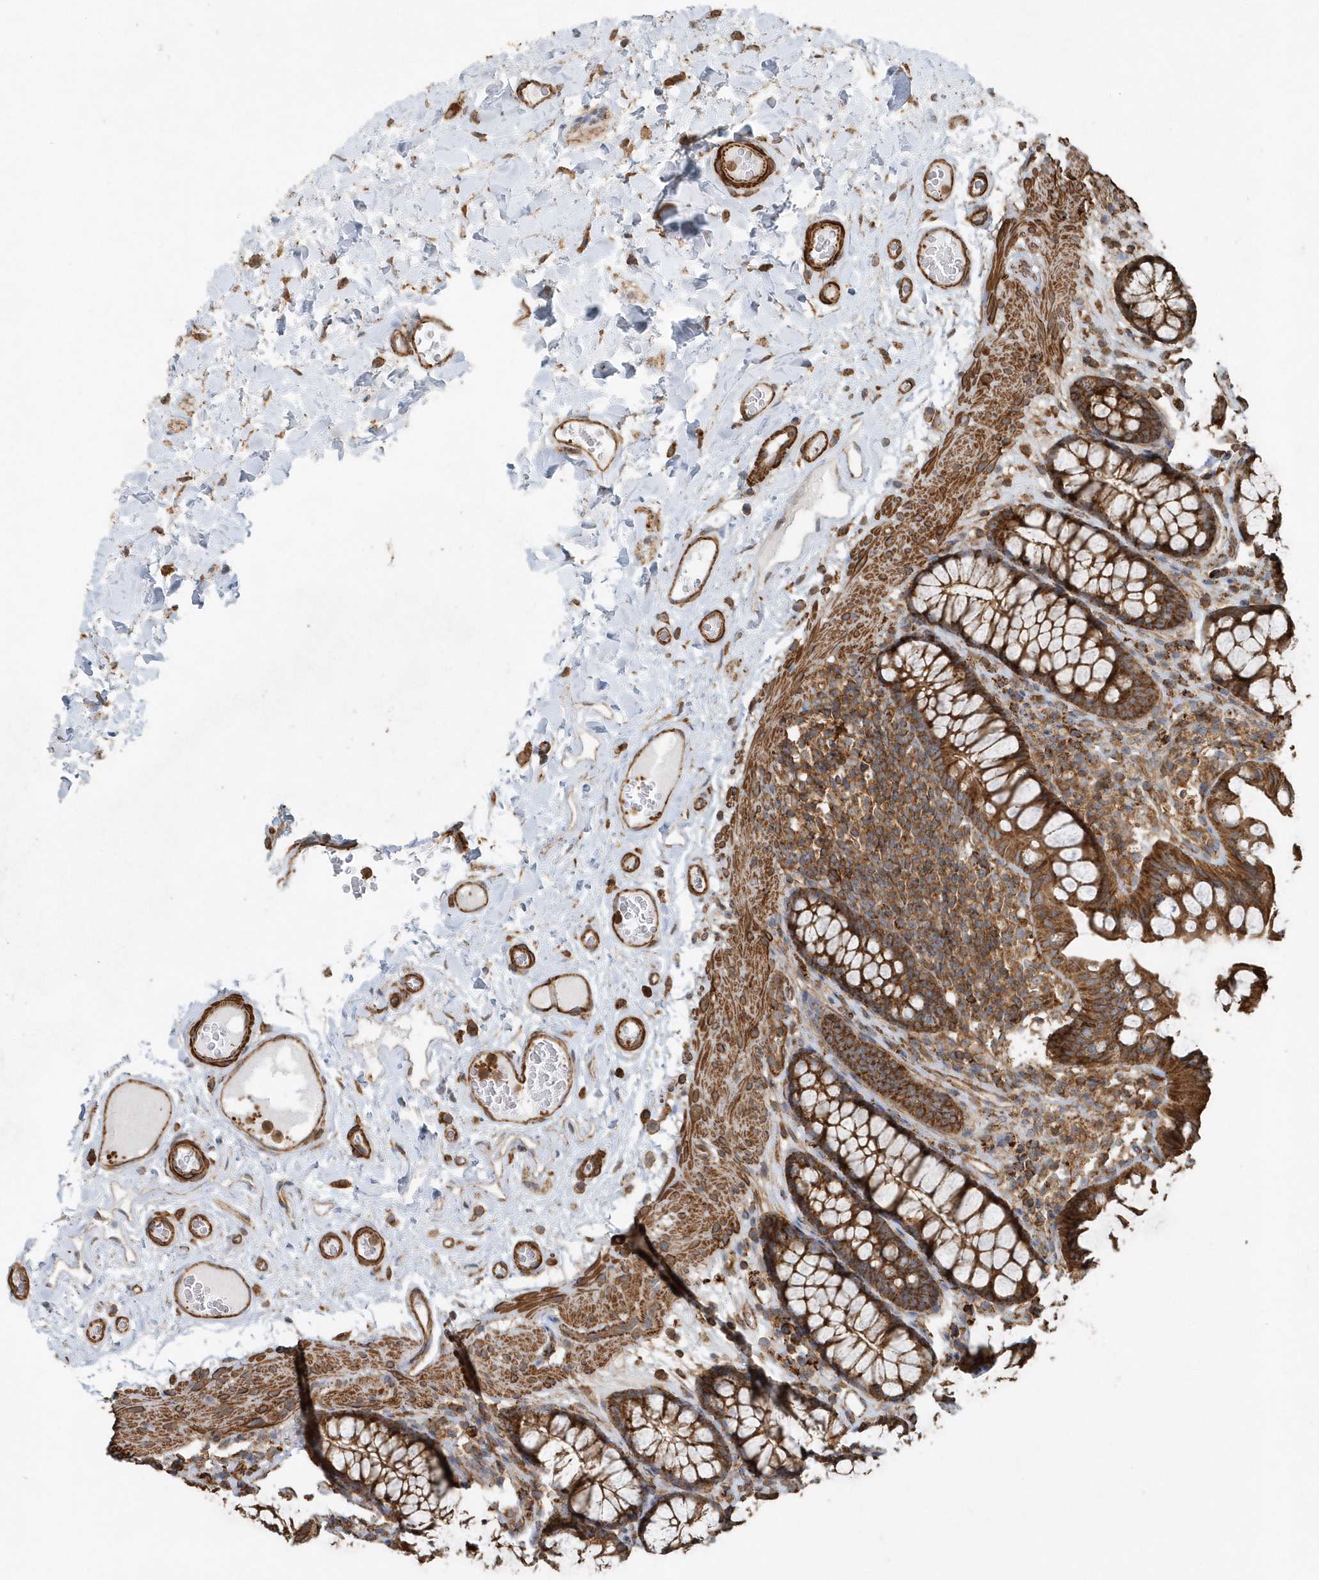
{"staining": {"intensity": "strong", "quantity": ">75%", "location": "cytoplasmic/membranous"}, "tissue": "colon", "cell_type": "Endothelial cells", "image_type": "normal", "snomed": [{"axis": "morphology", "description": "Normal tissue, NOS"}, {"axis": "topography", "description": "Colon"}], "caption": "Immunohistochemistry (IHC) (DAB (3,3'-diaminobenzidine)) staining of normal colon exhibits strong cytoplasmic/membranous protein staining in about >75% of endothelial cells.", "gene": "MMUT", "patient": {"sex": "female", "age": 55}}